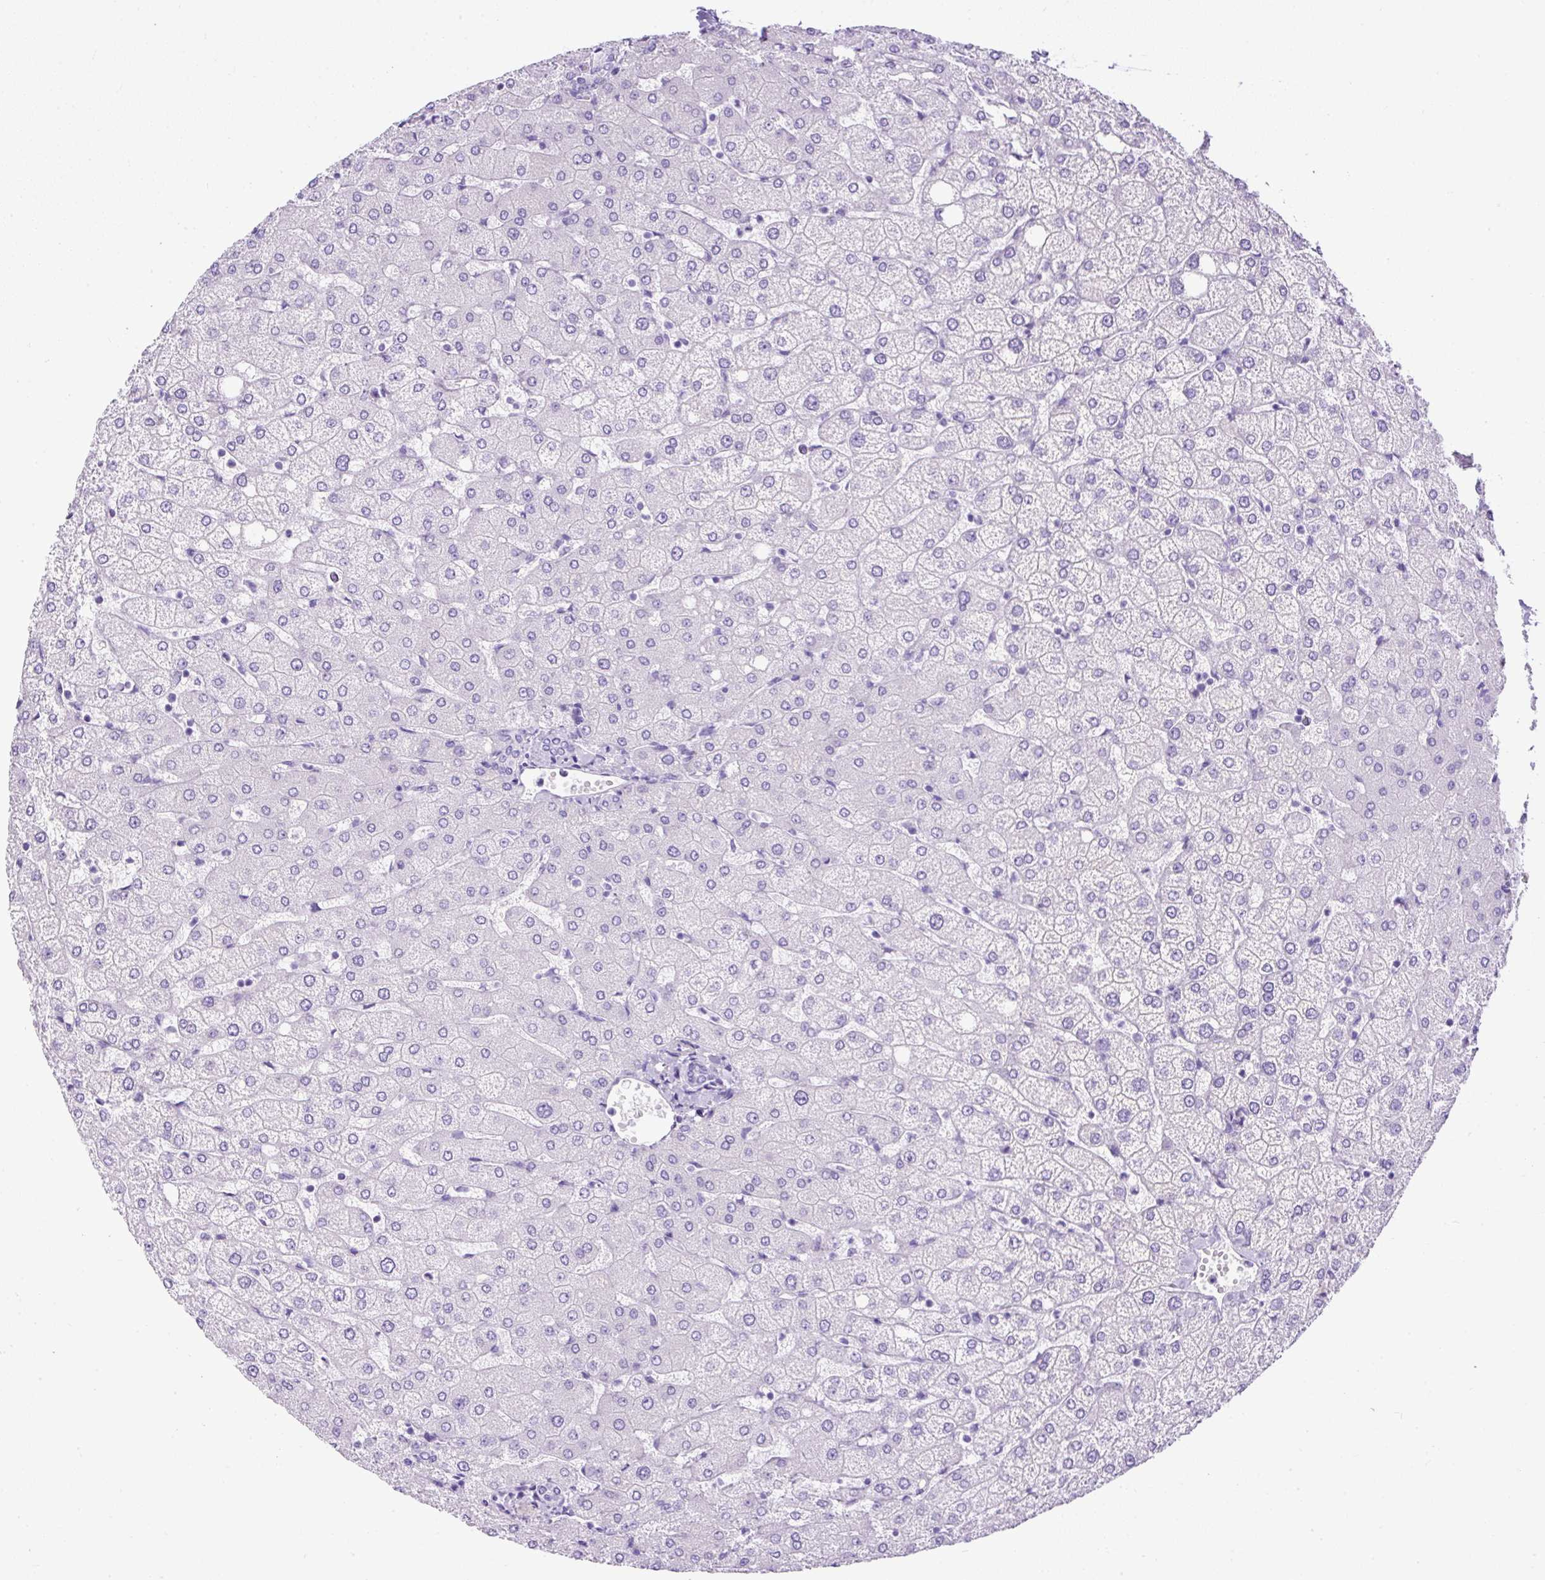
{"staining": {"intensity": "negative", "quantity": "none", "location": "none"}, "tissue": "liver", "cell_type": "Cholangiocytes", "image_type": "normal", "snomed": [{"axis": "morphology", "description": "Normal tissue, NOS"}, {"axis": "topography", "description": "Liver"}], "caption": "This is an IHC micrograph of unremarkable liver. There is no staining in cholangiocytes.", "gene": "UPP1", "patient": {"sex": "female", "age": 54}}